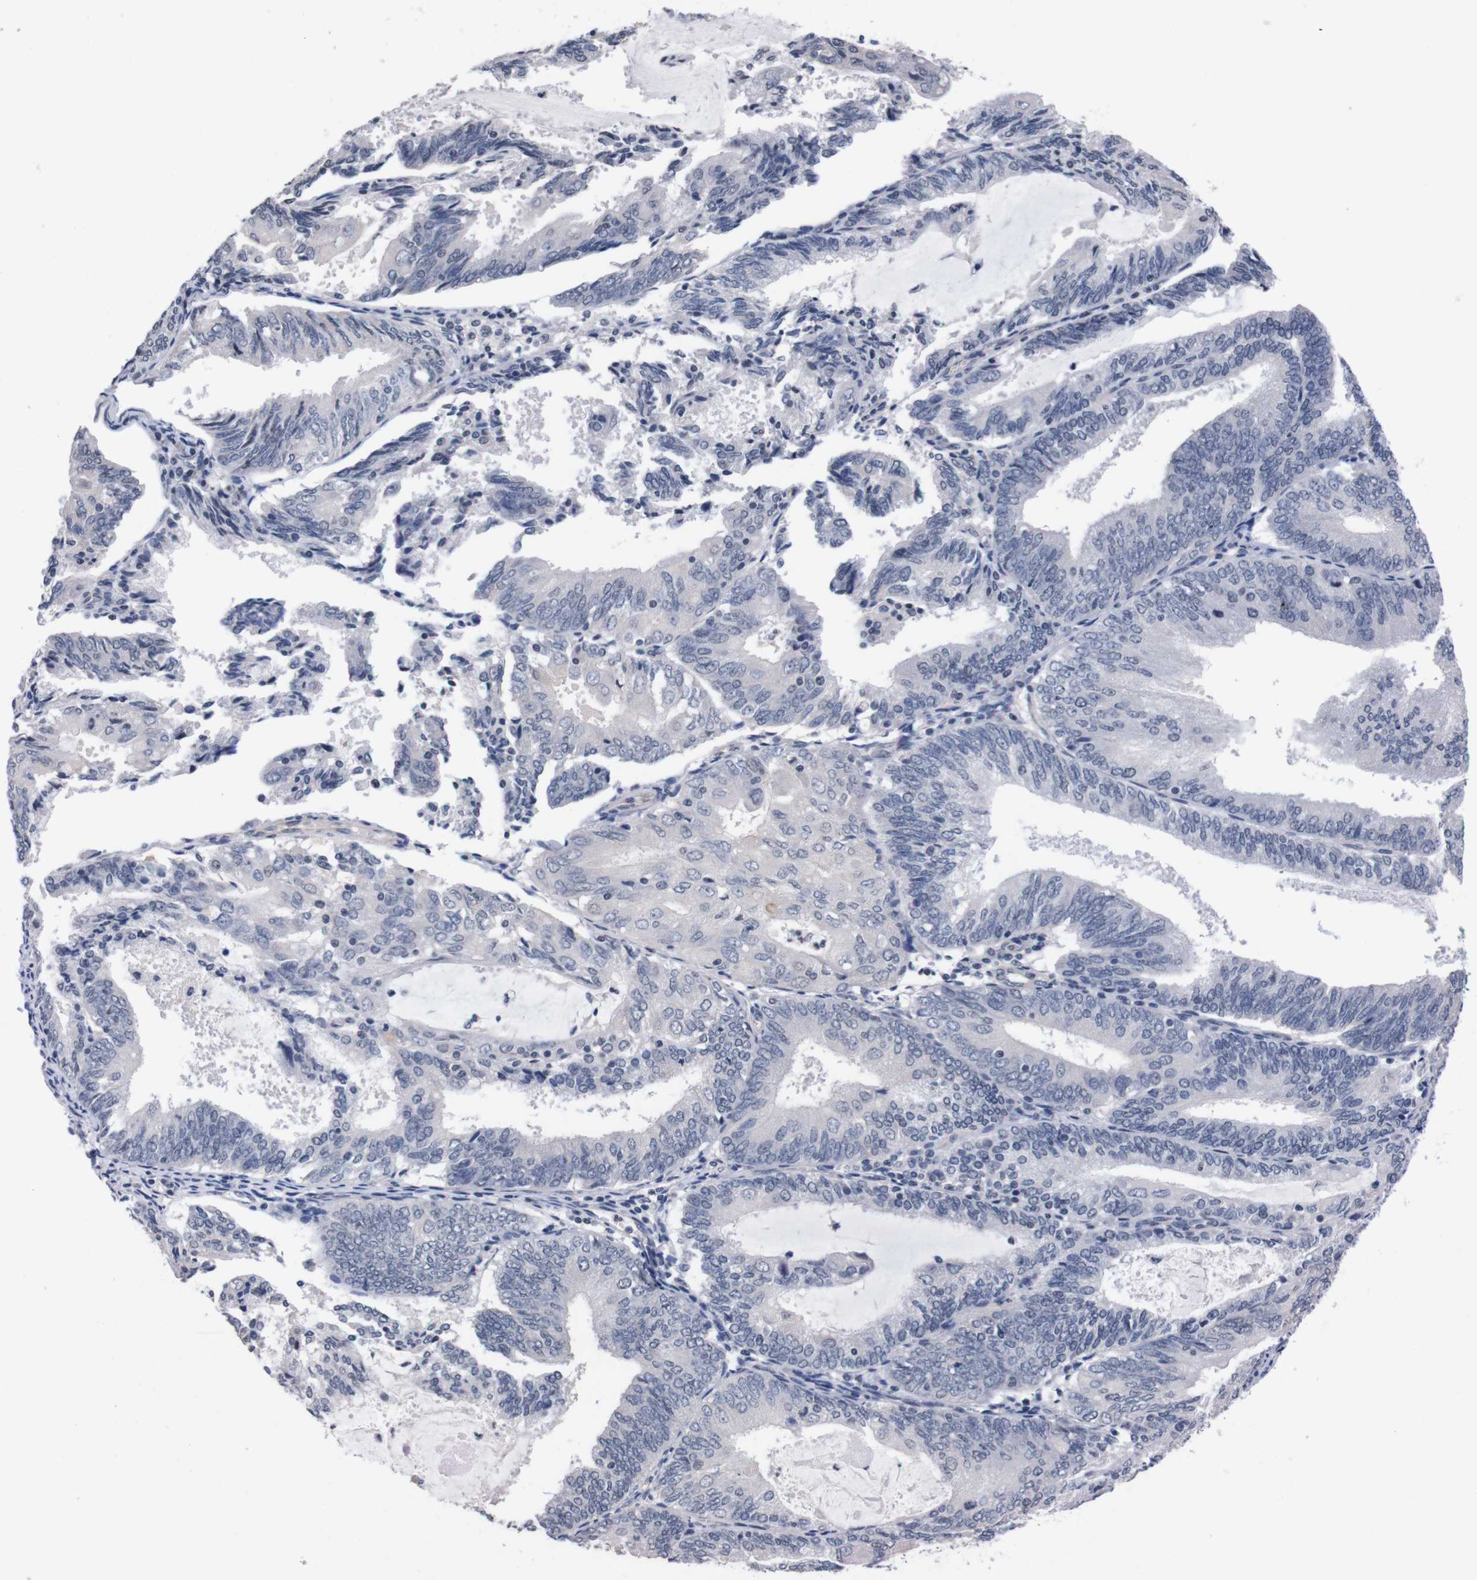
{"staining": {"intensity": "negative", "quantity": "none", "location": "none"}, "tissue": "endometrial cancer", "cell_type": "Tumor cells", "image_type": "cancer", "snomed": [{"axis": "morphology", "description": "Adenocarcinoma, NOS"}, {"axis": "topography", "description": "Endometrium"}], "caption": "IHC histopathology image of endometrial cancer stained for a protein (brown), which demonstrates no positivity in tumor cells. (DAB (3,3'-diaminobenzidine) immunohistochemistry (IHC), high magnification).", "gene": "TNFRSF21", "patient": {"sex": "female", "age": 81}}